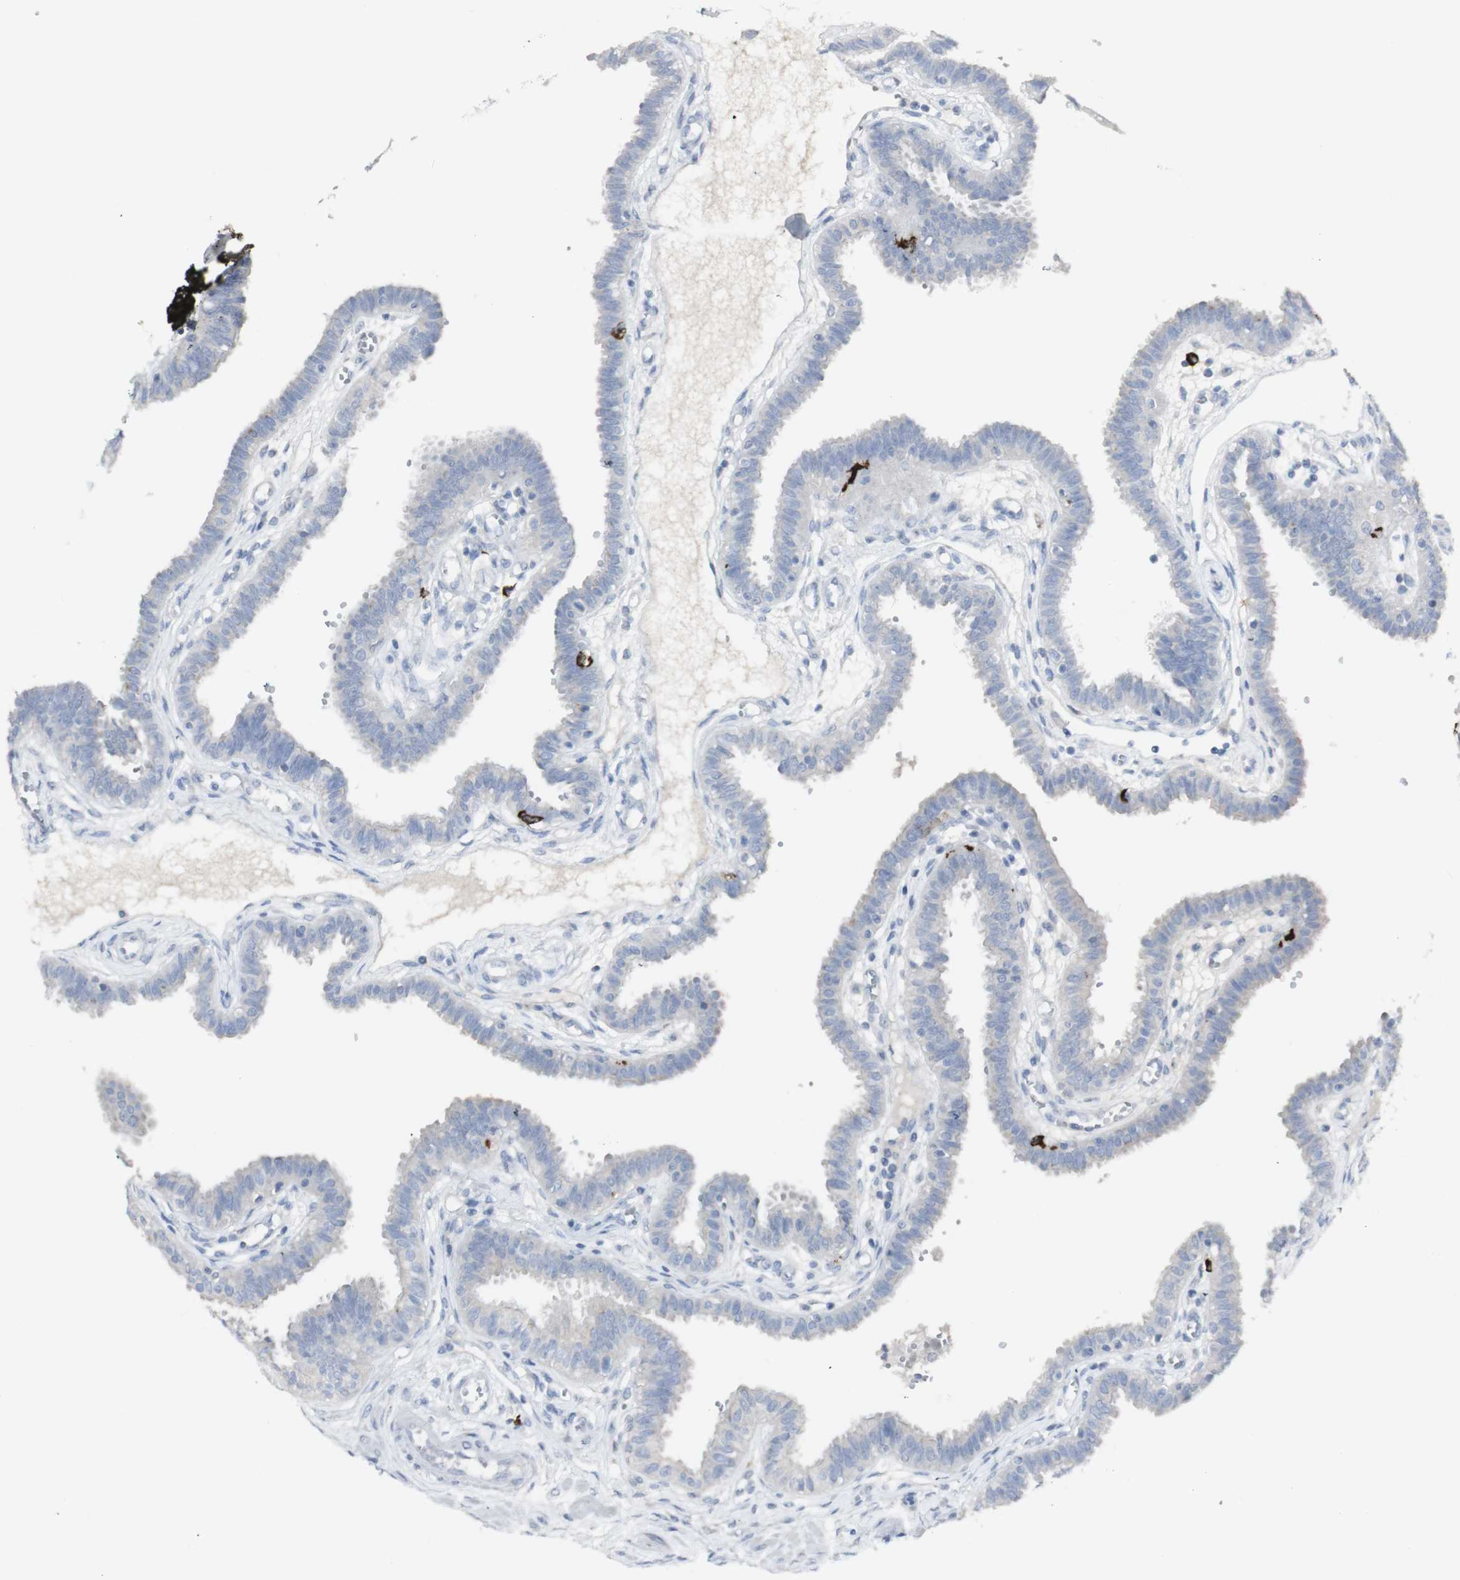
{"staining": {"intensity": "weak", "quantity": "<25%", "location": "cytoplasmic/membranous"}, "tissue": "fallopian tube", "cell_type": "Glandular cells", "image_type": "normal", "snomed": [{"axis": "morphology", "description": "Normal tissue, NOS"}, {"axis": "topography", "description": "Fallopian tube"}], "caption": "DAB immunohistochemical staining of normal fallopian tube demonstrates no significant staining in glandular cells.", "gene": "CD207", "patient": {"sex": "female", "age": 32}}